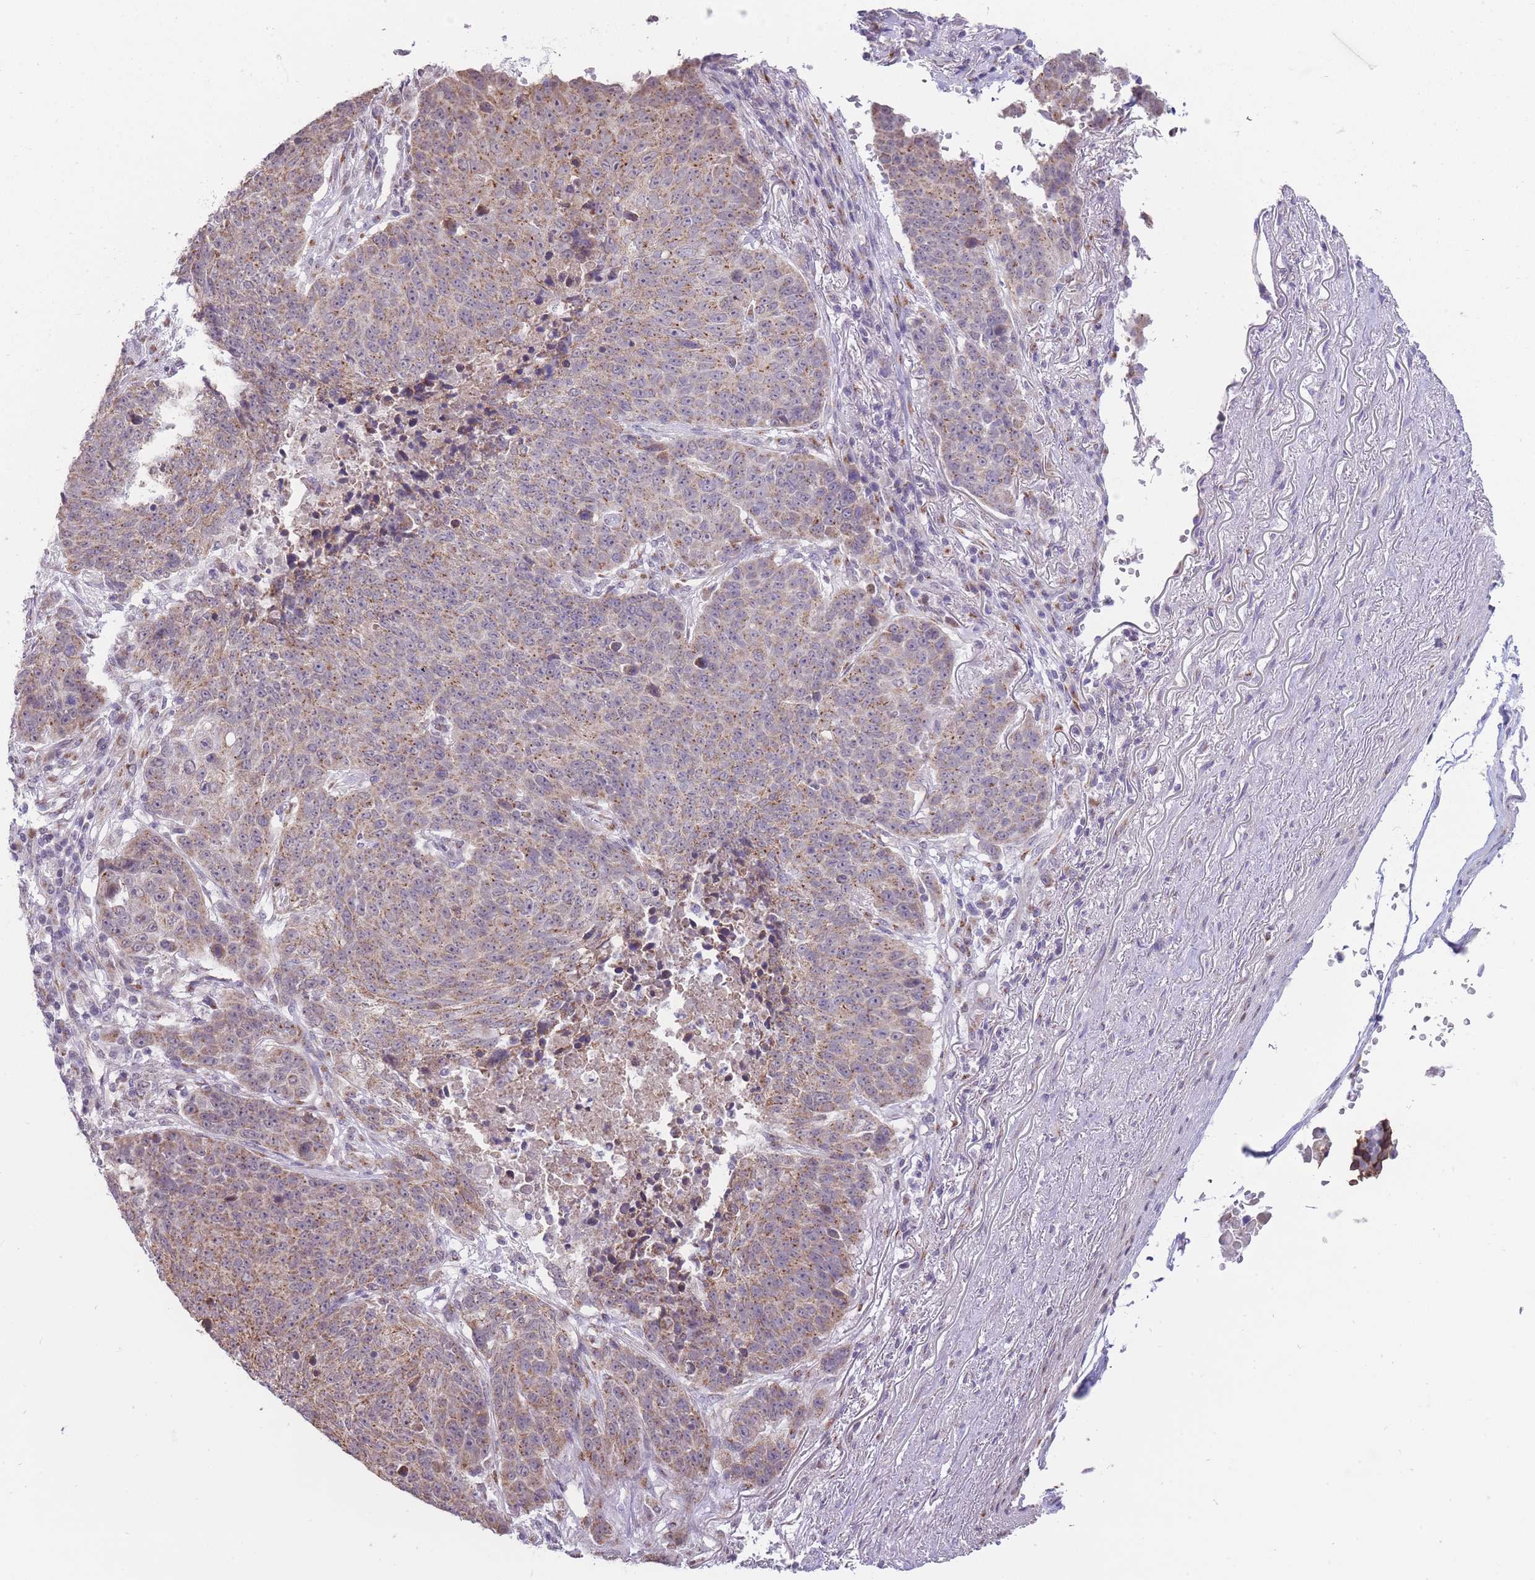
{"staining": {"intensity": "weak", "quantity": "25%-75%", "location": "cytoplasmic/membranous"}, "tissue": "lung cancer", "cell_type": "Tumor cells", "image_type": "cancer", "snomed": [{"axis": "morphology", "description": "Normal tissue, NOS"}, {"axis": "morphology", "description": "Squamous cell carcinoma, NOS"}, {"axis": "topography", "description": "Lymph node"}, {"axis": "topography", "description": "Lung"}], "caption": "Immunohistochemistry histopathology image of lung cancer stained for a protein (brown), which displays low levels of weak cytoplasmic/membranous staining in approximately 25%-75% of tumor cells.", "gene": "NELL1", "patient": {"sex": "male", "age": 66}}